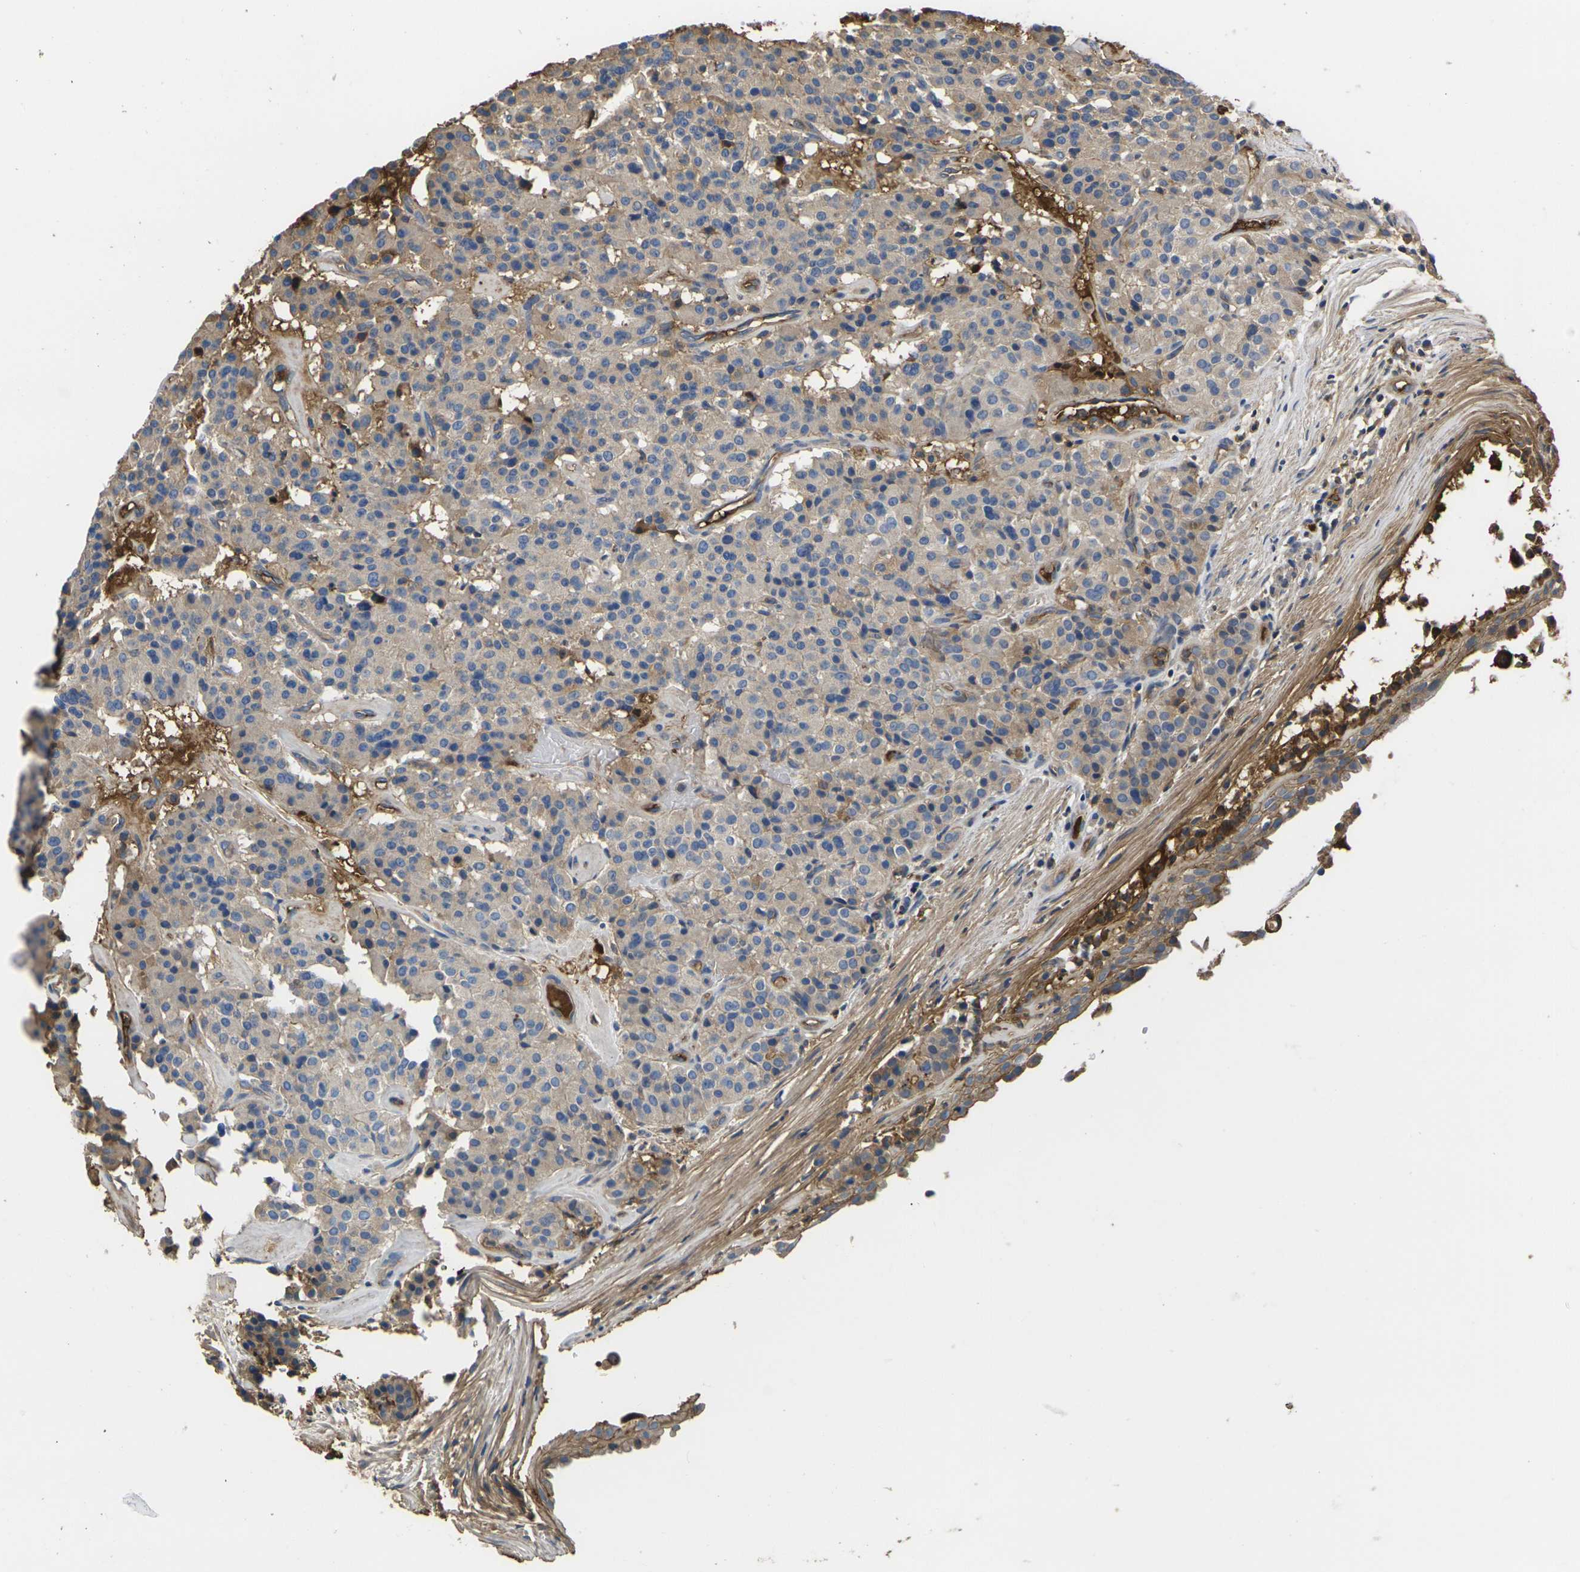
{"staining": {"intensity": "weak", "quantity": "25%-75%", "location": "cytoplasmic/membranous"}, "tissue": "carcinoid", "cell_type": "Tumor cells", "image_type": "cancer", "snomed": [{"axis": "morphology", "description": "Carcinoid, malignant, NOS"}, {"axis": "topography", "description": "Lung"}], "caption": "Carcinoid tissue exhibits weak cytoplasmic/membranous positivity in about 25%-75% of tumor cells", "gene": "HSPG2", "patient": {"sex": "male", "age": 30}}